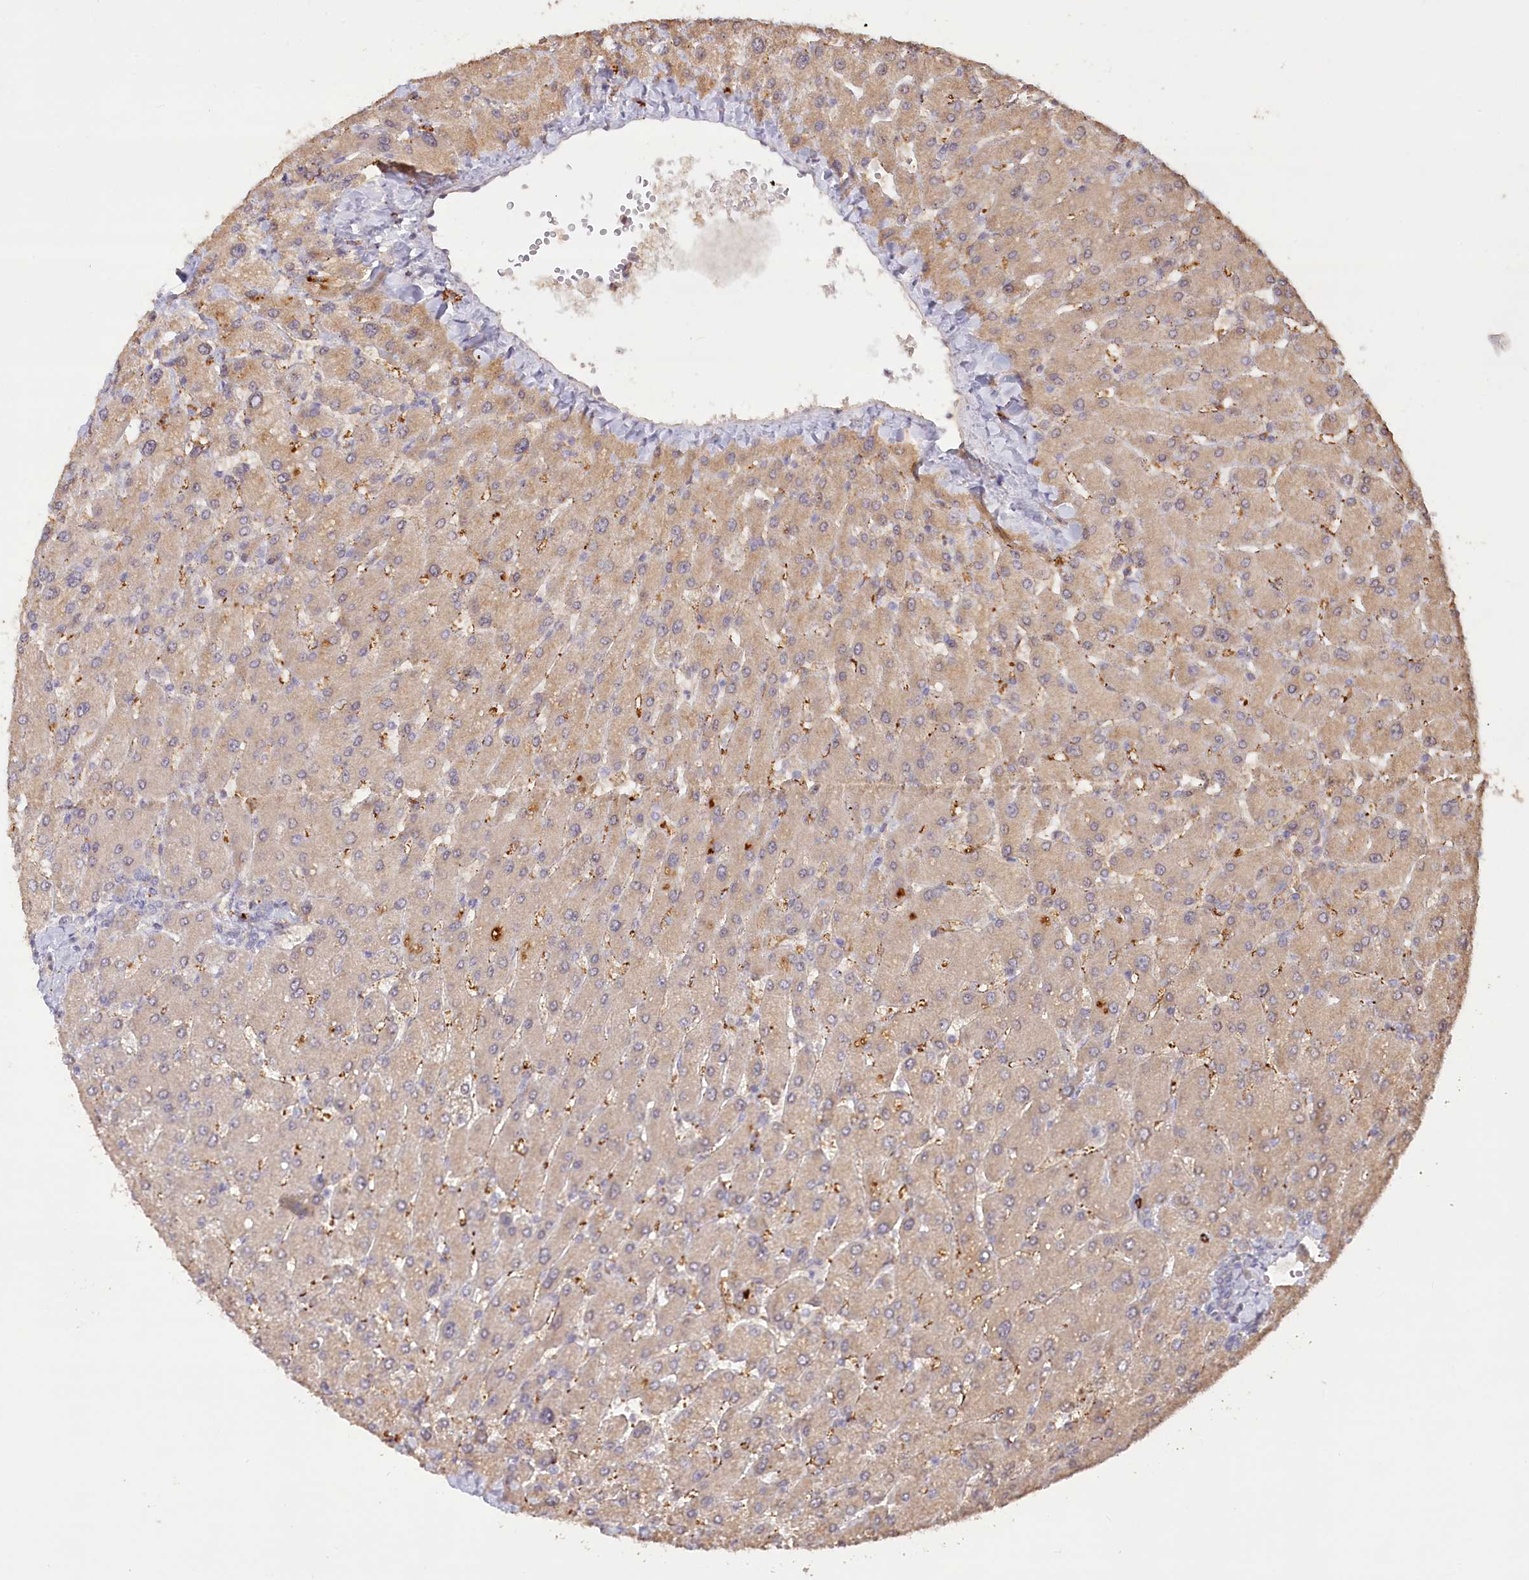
{"staining": {"intensity": "weak", "quantity": "<25%", "location": "cytoplasmic/membranous"}, "tissue": "liver", "cell_type": "Cholangiocytes", "image_type": "normal", "snomed": [{"axis": "morphology", "description": "Normal tissue, NOS"}, {"axis": "topography", "description": "Liver"}], "caption": "Immunohistochemical staining of benign human liver displays no significant staining in cholangiocytes. (DAB (3,3'-diaminobenzidine) immunohistochemistry, high magnification).", "gene": "IRAK1BP1", "patient": {"sex": "male", "age": 55}}